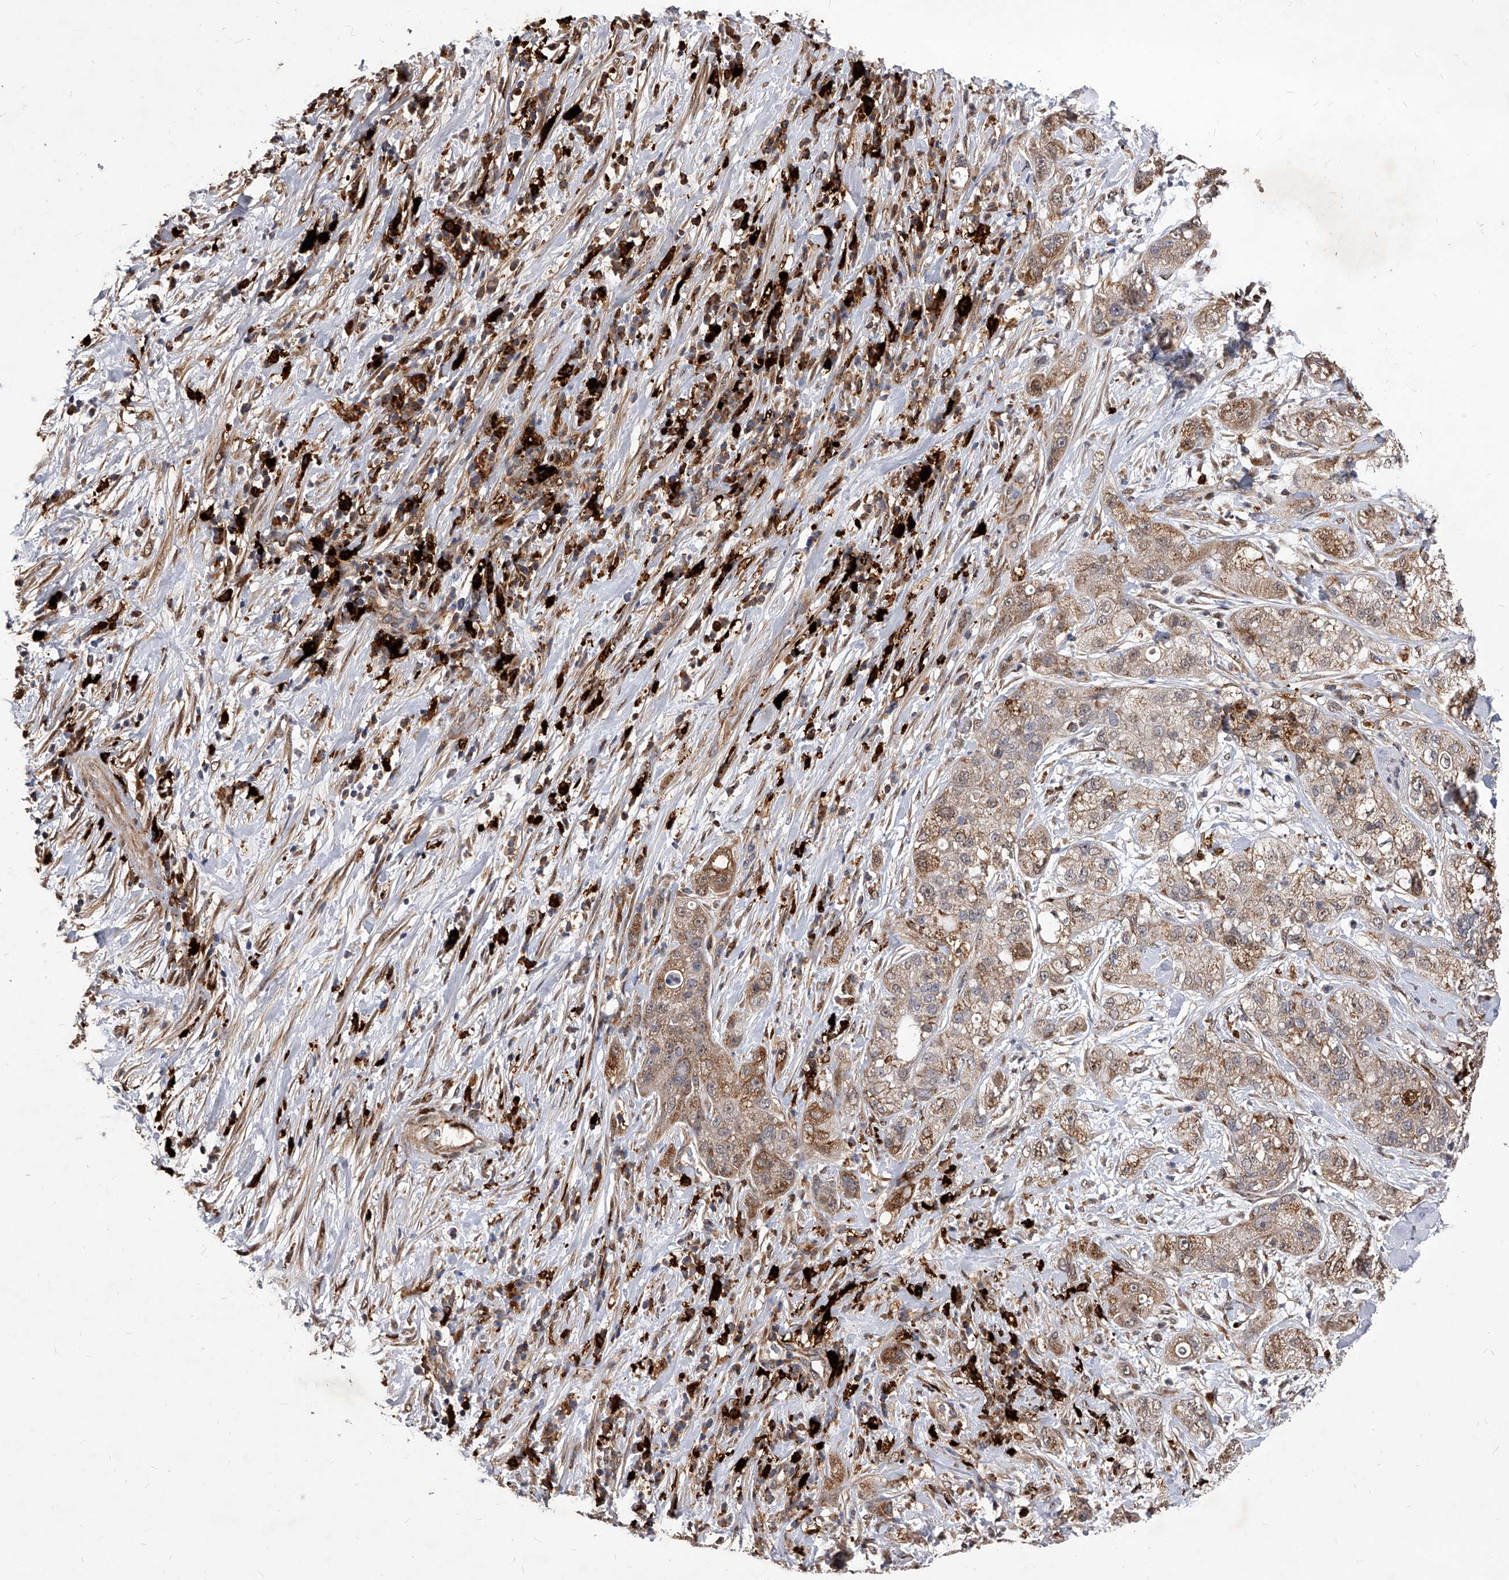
{"staining": {"intensity": "moderate", "quantity": ">75%", "location": "cytoplasmic/membranous"}, "tissue": "pancreatic cancer", "cell_type": "Tumor cells", "image_type": "cancer", "snomed": [{"axis": "morphology", "description": "Adenocarcinoma, NOS"}, {"axis": "topography", "description": "Pancreas"}], "caption": "Human pancreatic adenocarcinoma stained with a protein marker reveals moderate staining in tumor cells.", "gene": "SOBP", "patient": {"sex": "female", "age": 78}}